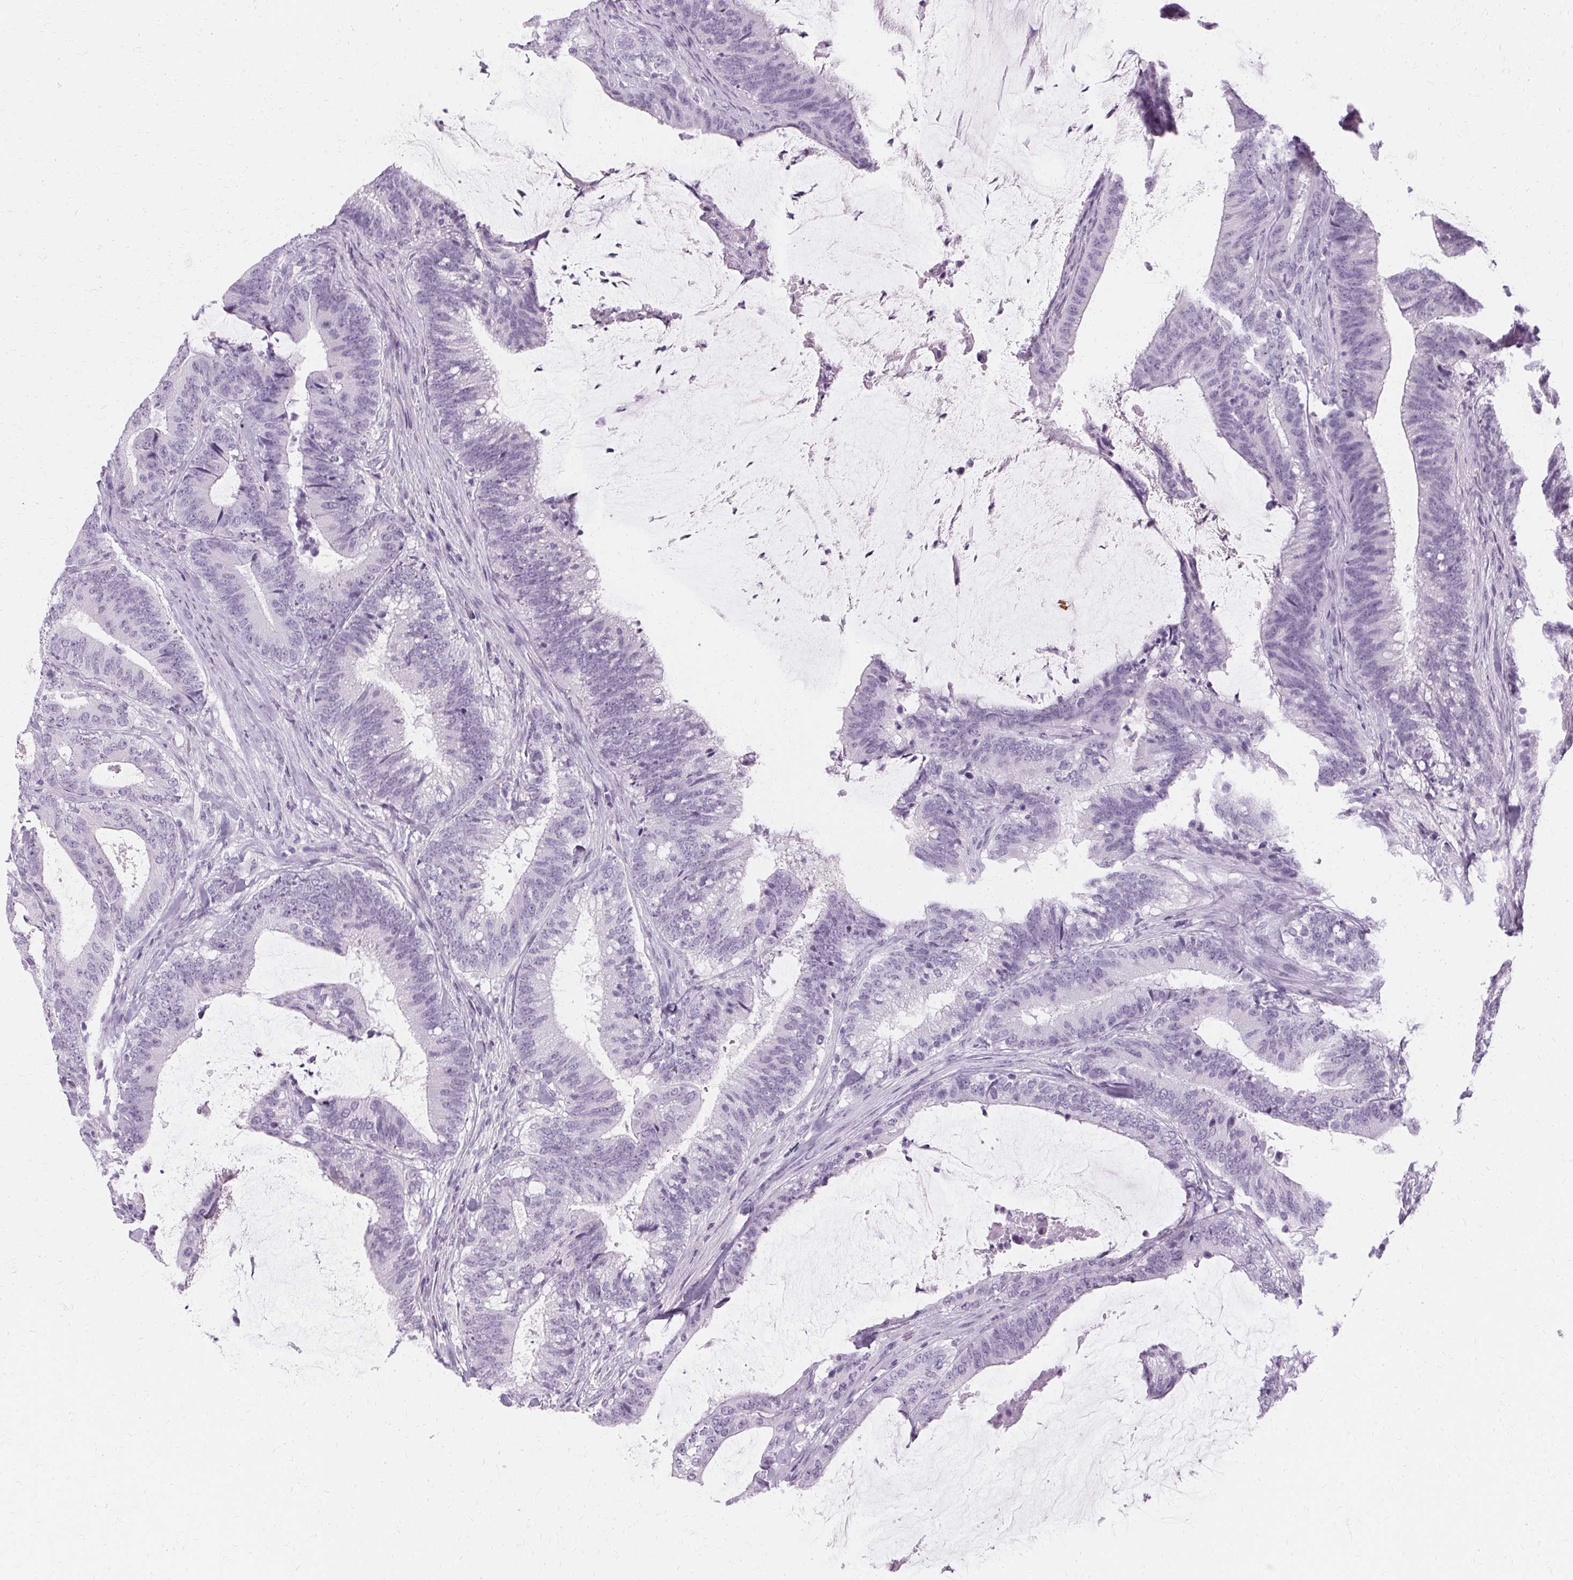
{"staining": {"intensity": "negative", "quantity": "none", "location": "none"}, "tissue": "colorectal cancer", "cell_type": "Tumor cells", "image_type": "cancer", "snomed": [{"axis": "morphology", "description": "Adenocarcinoma, NOS"}, {"axis": "topography", "description": "Colon"}], "caption": "This photomicrograph is of colorectal cancer stained with IHC to label a protein in brown with the nuclei are counter-stained blue. There is no staining in tumor cells.", "gene": "KRT6C", "patient": {"sex": "female", "age": 43}}